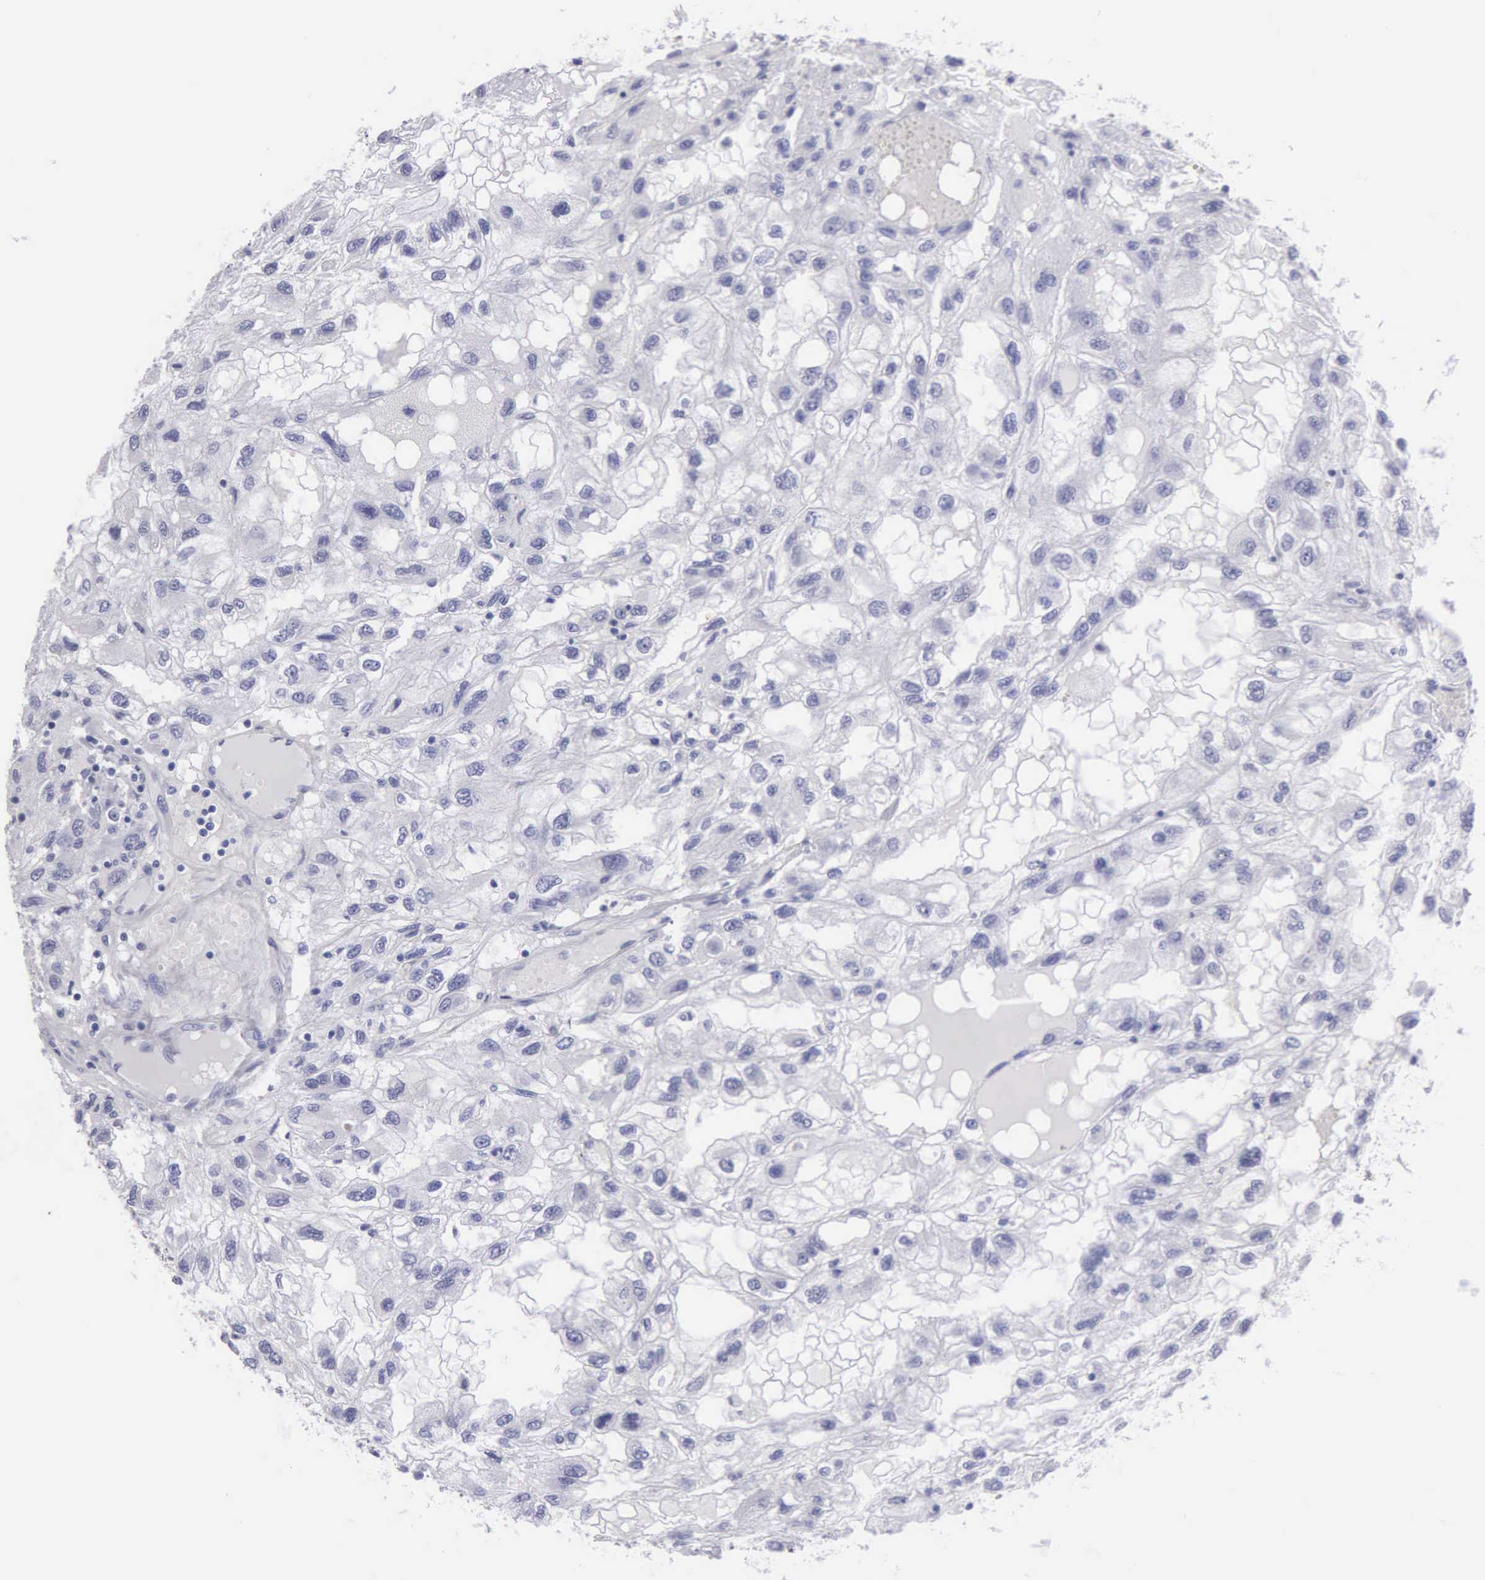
{"staining": {"intensity": "negative", "quantity": "none", "location": "none"}, "tissue": "renal cancer", "cell_type": "Tumor cells", "image_type": "cancer", "snomed": [{"axis": "morphology", "description": "Normal tissue, NOS"}, {"axis": "morphology", "description": "Adenocarcinoma, NOS"}, {"axis": "topography", "description": "Kidney"}], "caption": "This is an immunohistochemistry image of adenocarcinoma (renal). There is no staining in tumor cells.", "gene": "FBLN5", "patient": {"sex": "male", "age": 71}}